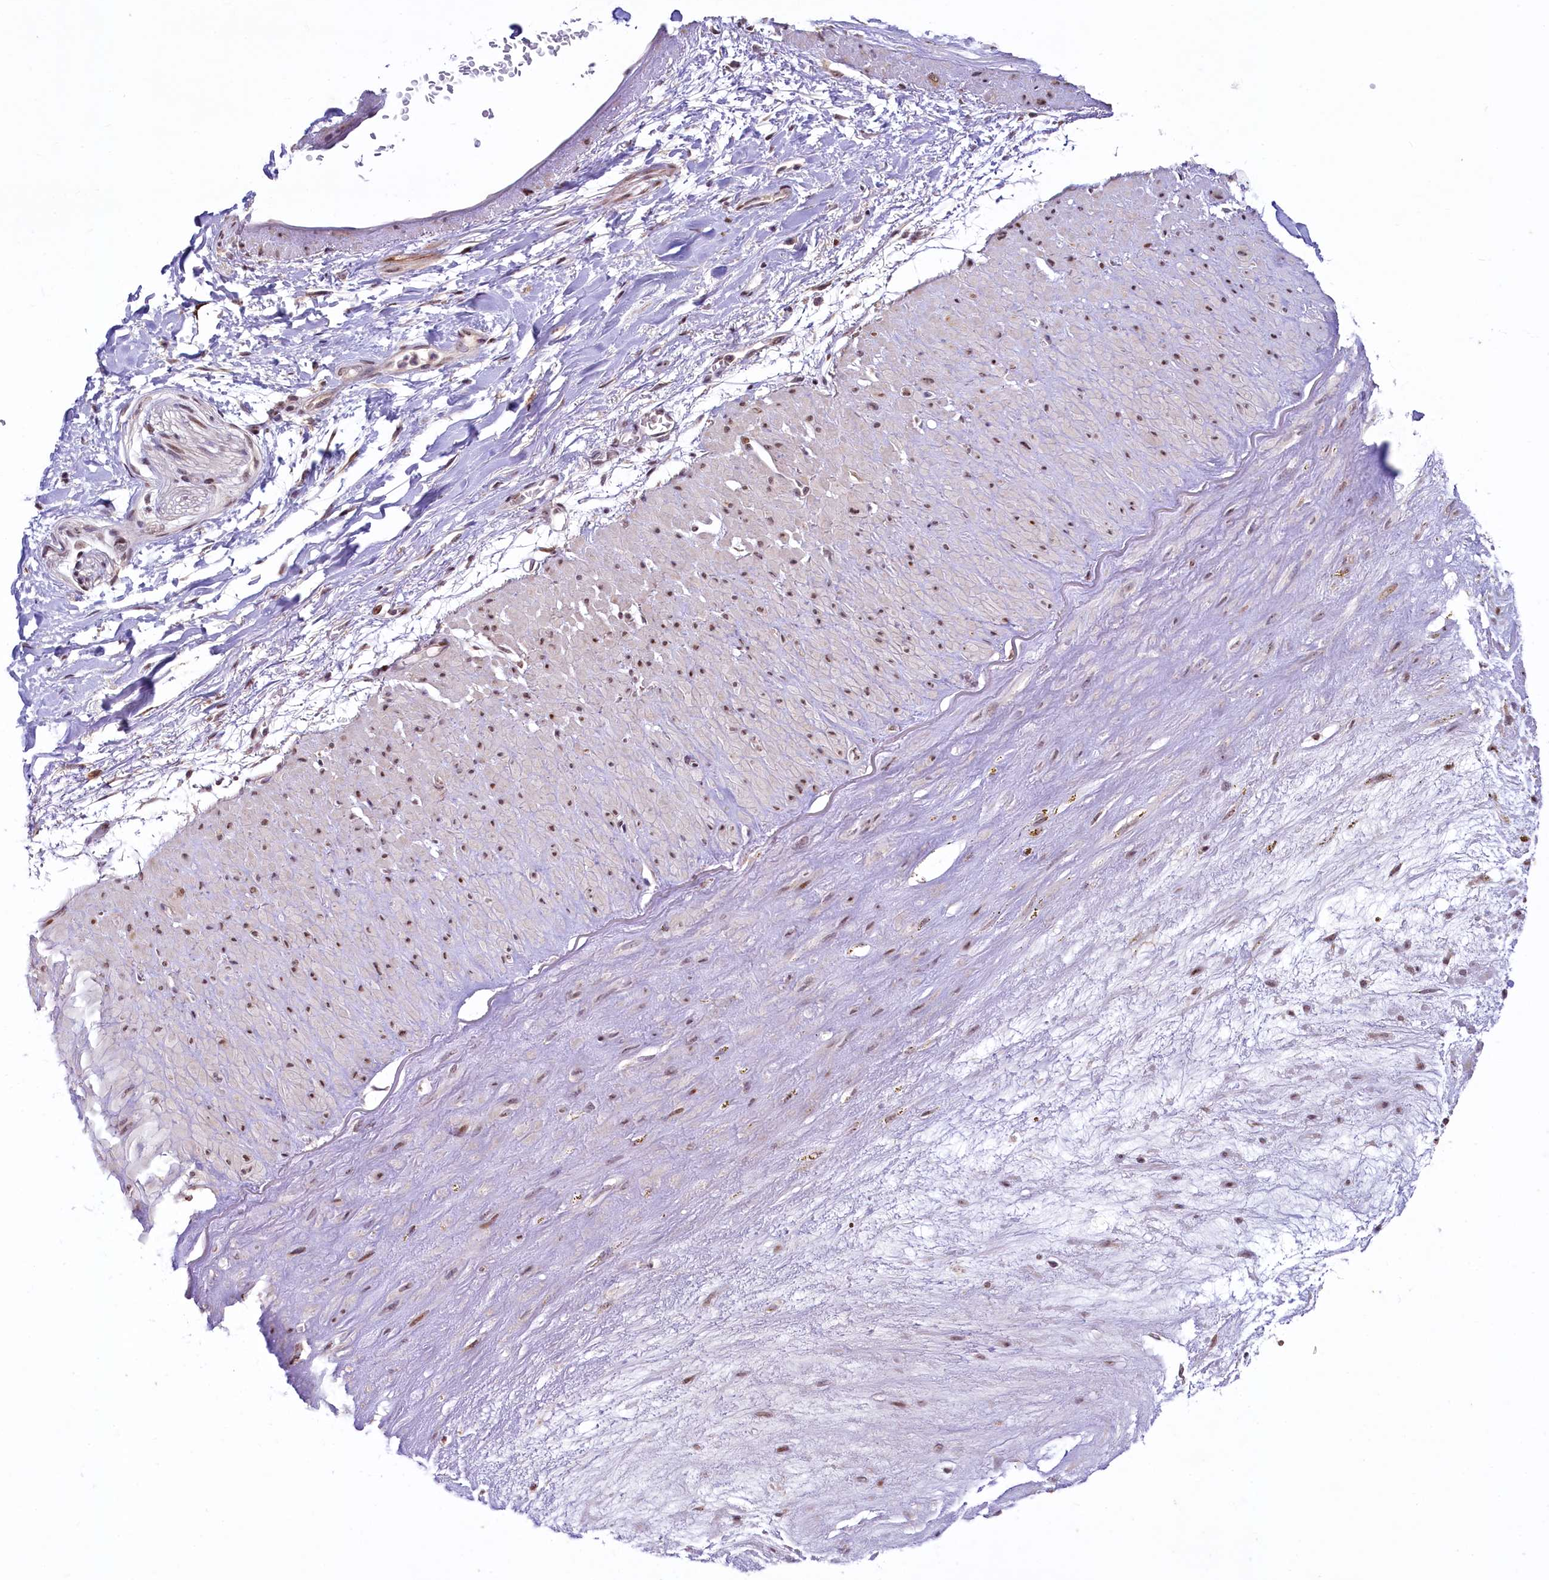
{"staining": {"intensity": "strong", "quantity": "25%-75%", "location": "cytoplasmic/membranous"}, "tissue": "adipose tissue", "cell_type": "Adipocytes", "image_type": "normal", "snomed": [{"axis": "morphology", "description": "Normal tissue, NOS"}, {"axis": "topography", "description": "Soft tissue"}], "caption": "Benign adipose tissue displays strong cytoplasmic/membranous staining in about 25%-75% of adipocytes.", "gene": "ANKS3", "patient": {"sex": "male", "age": 72}}